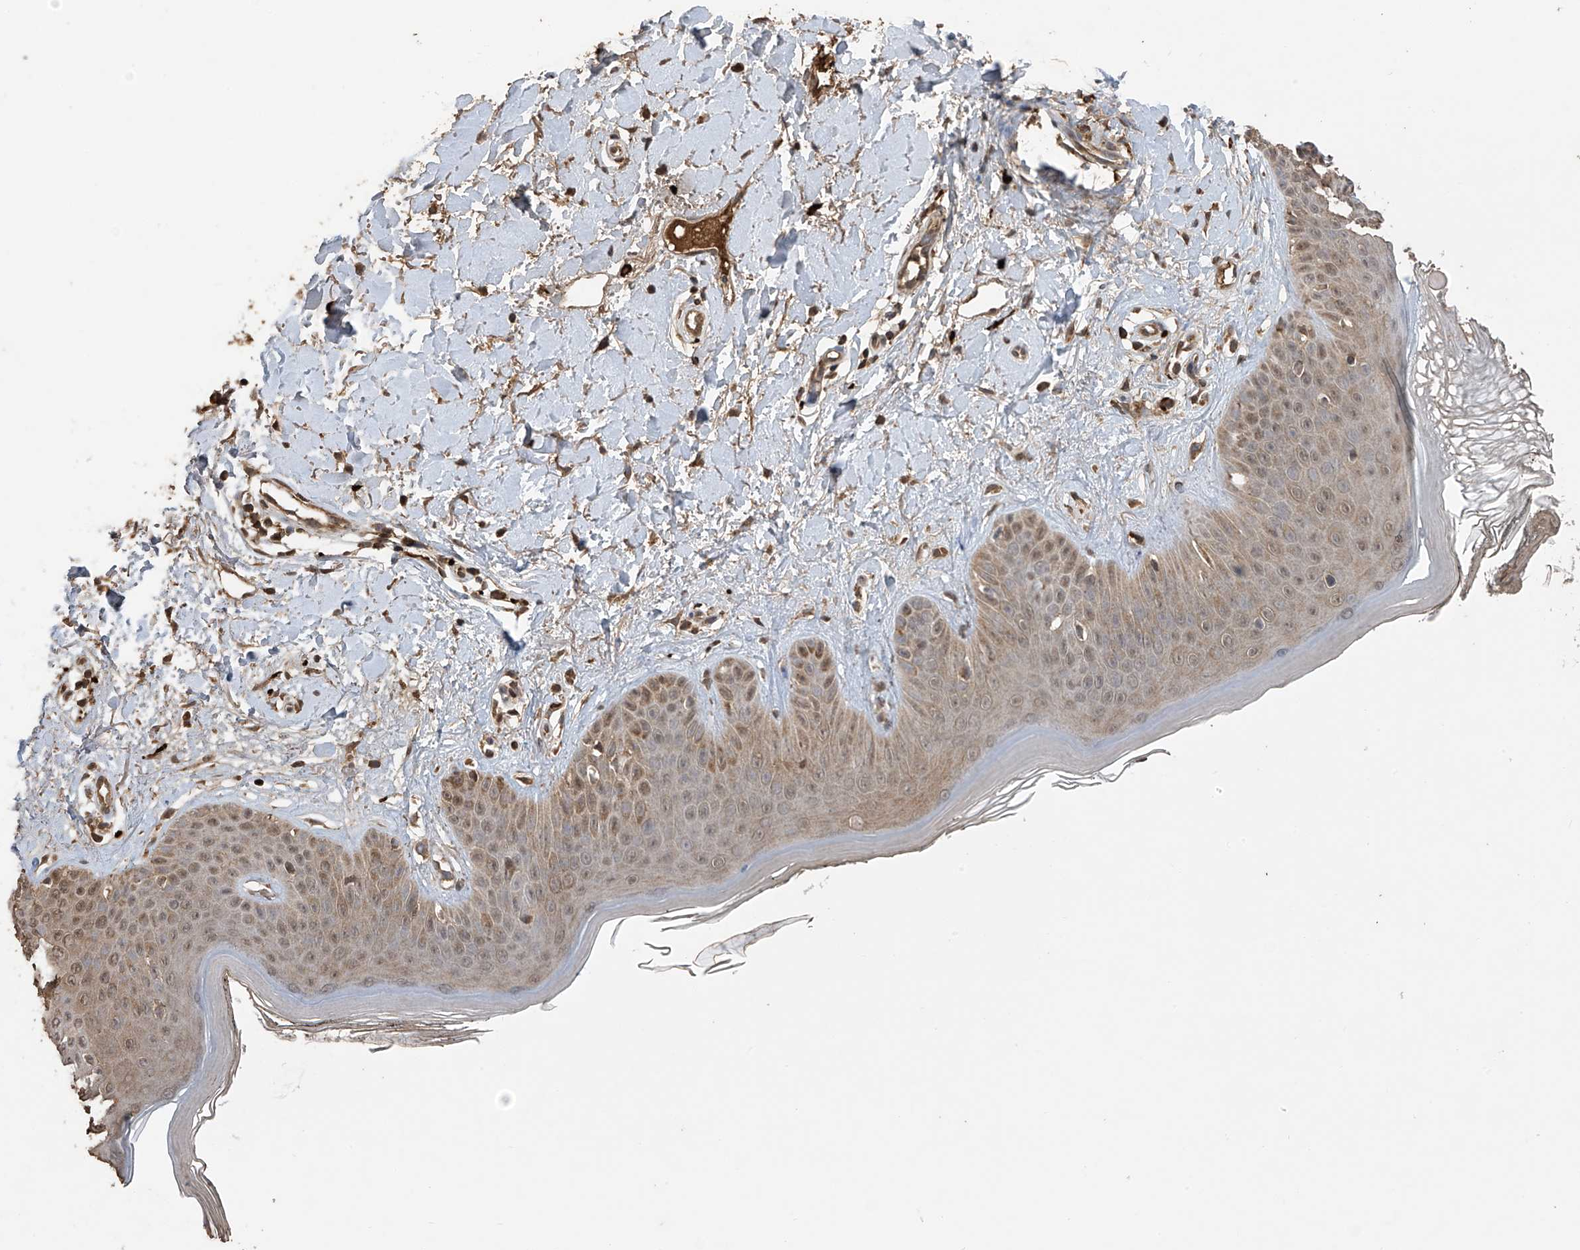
{"staining": {"intensity": "moderate", "quantity": ">75%", "location": "cytoplasmic/membranous,nuclear"}, "tissue": "skin", "cell_type": "Fibroblasts", "image_type": "normal", "snomed": [{"axis": "morphology", "description": "Normal tissue, NOS"}, {"axis": "topography", "description": "Skin"}], "caption": "Approximately >75% of fibroblasts in unremarkable skin display moderate cytoplasmic/membranous,nuclear protein positivity as visualized by brown immunohistochemical staining.", "gene": "PNPT1", "patient": {"sex": "female", "age": 64}}